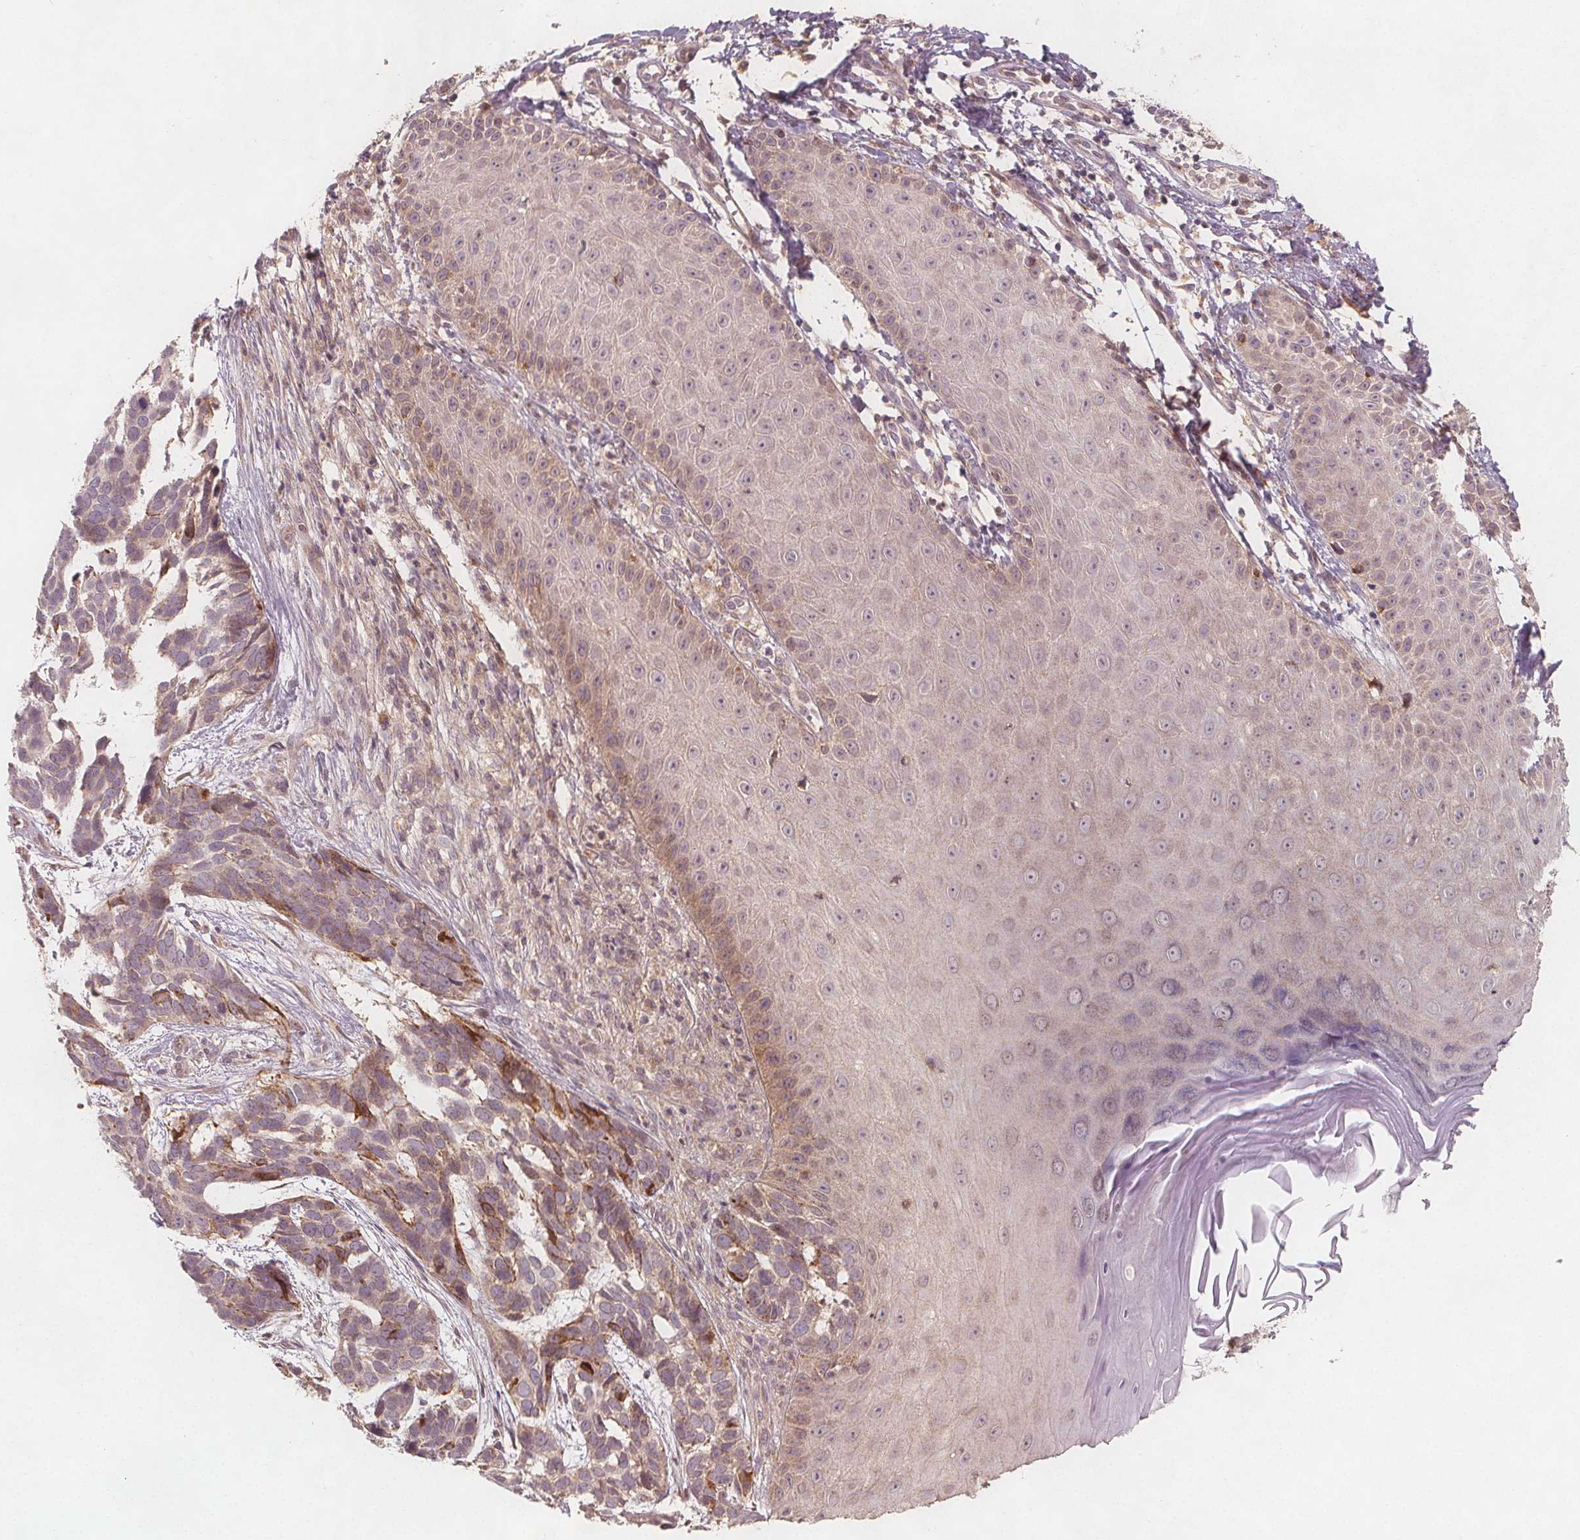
{"staining": {"intensity": "weak", "quantity": "<25%", "location": "cytoplasmic/membranous"}, "tissue": "skin cancer", "cell_type": "Tumor cells", "image_type": "cancer", "snomed": [{"axis": "morphology", "description": "Basal cell carcinoma"}, {"axis": "topography", "description": "Skin"}], "caption": "Tumor cells show no significant protein staining in skin cancer.", "gene": "NCSTN", "patient": {"sex": "male", "age": 78}}